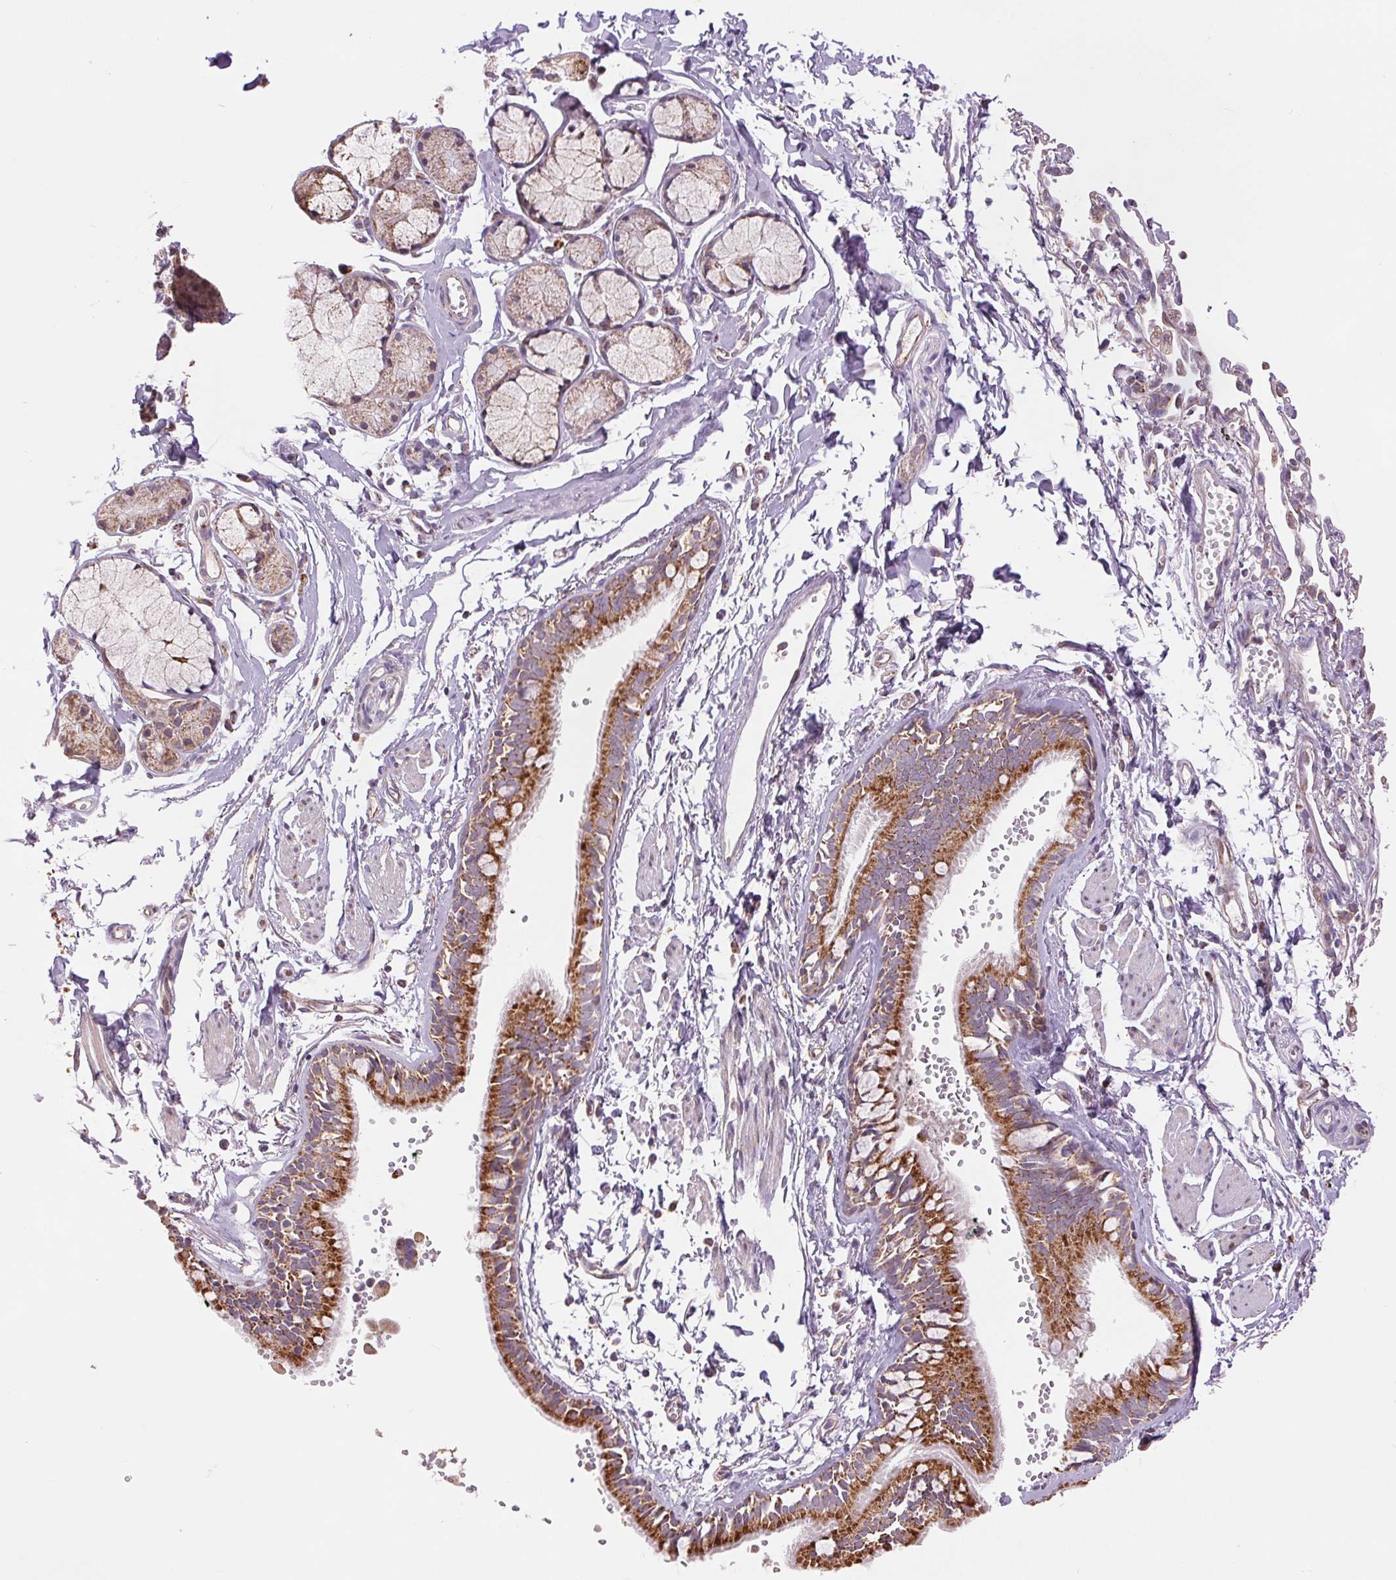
{"staining": {"intensity": "moderate", "quantity": ">75%", "location": "cytoplasmic/membranous"}, "tissue": "bronchus", "cell_type": "Respiratory epithelial cells", "image_type": "normal", "snomed": [{"axis": "morphology", "description": "Normal tissue, NOS"}, {"axis": "topography", "description": "Cartilage tissue"}, {"axis": "topography", "description": "Bronchus"}], "caption": "Immunohistochemistry of normal bronchus demonstrates medium levels of moderate cytoplasmic/membranous expression in approximately >75% of respiratory epithelial cells. The protein is stained brown, and the nuclei are stained in blue (DAB IHC with brightfield microscopy, high magnification).", "gene": "DGUOK", "patient": {"sex": "female", "age": 59}}